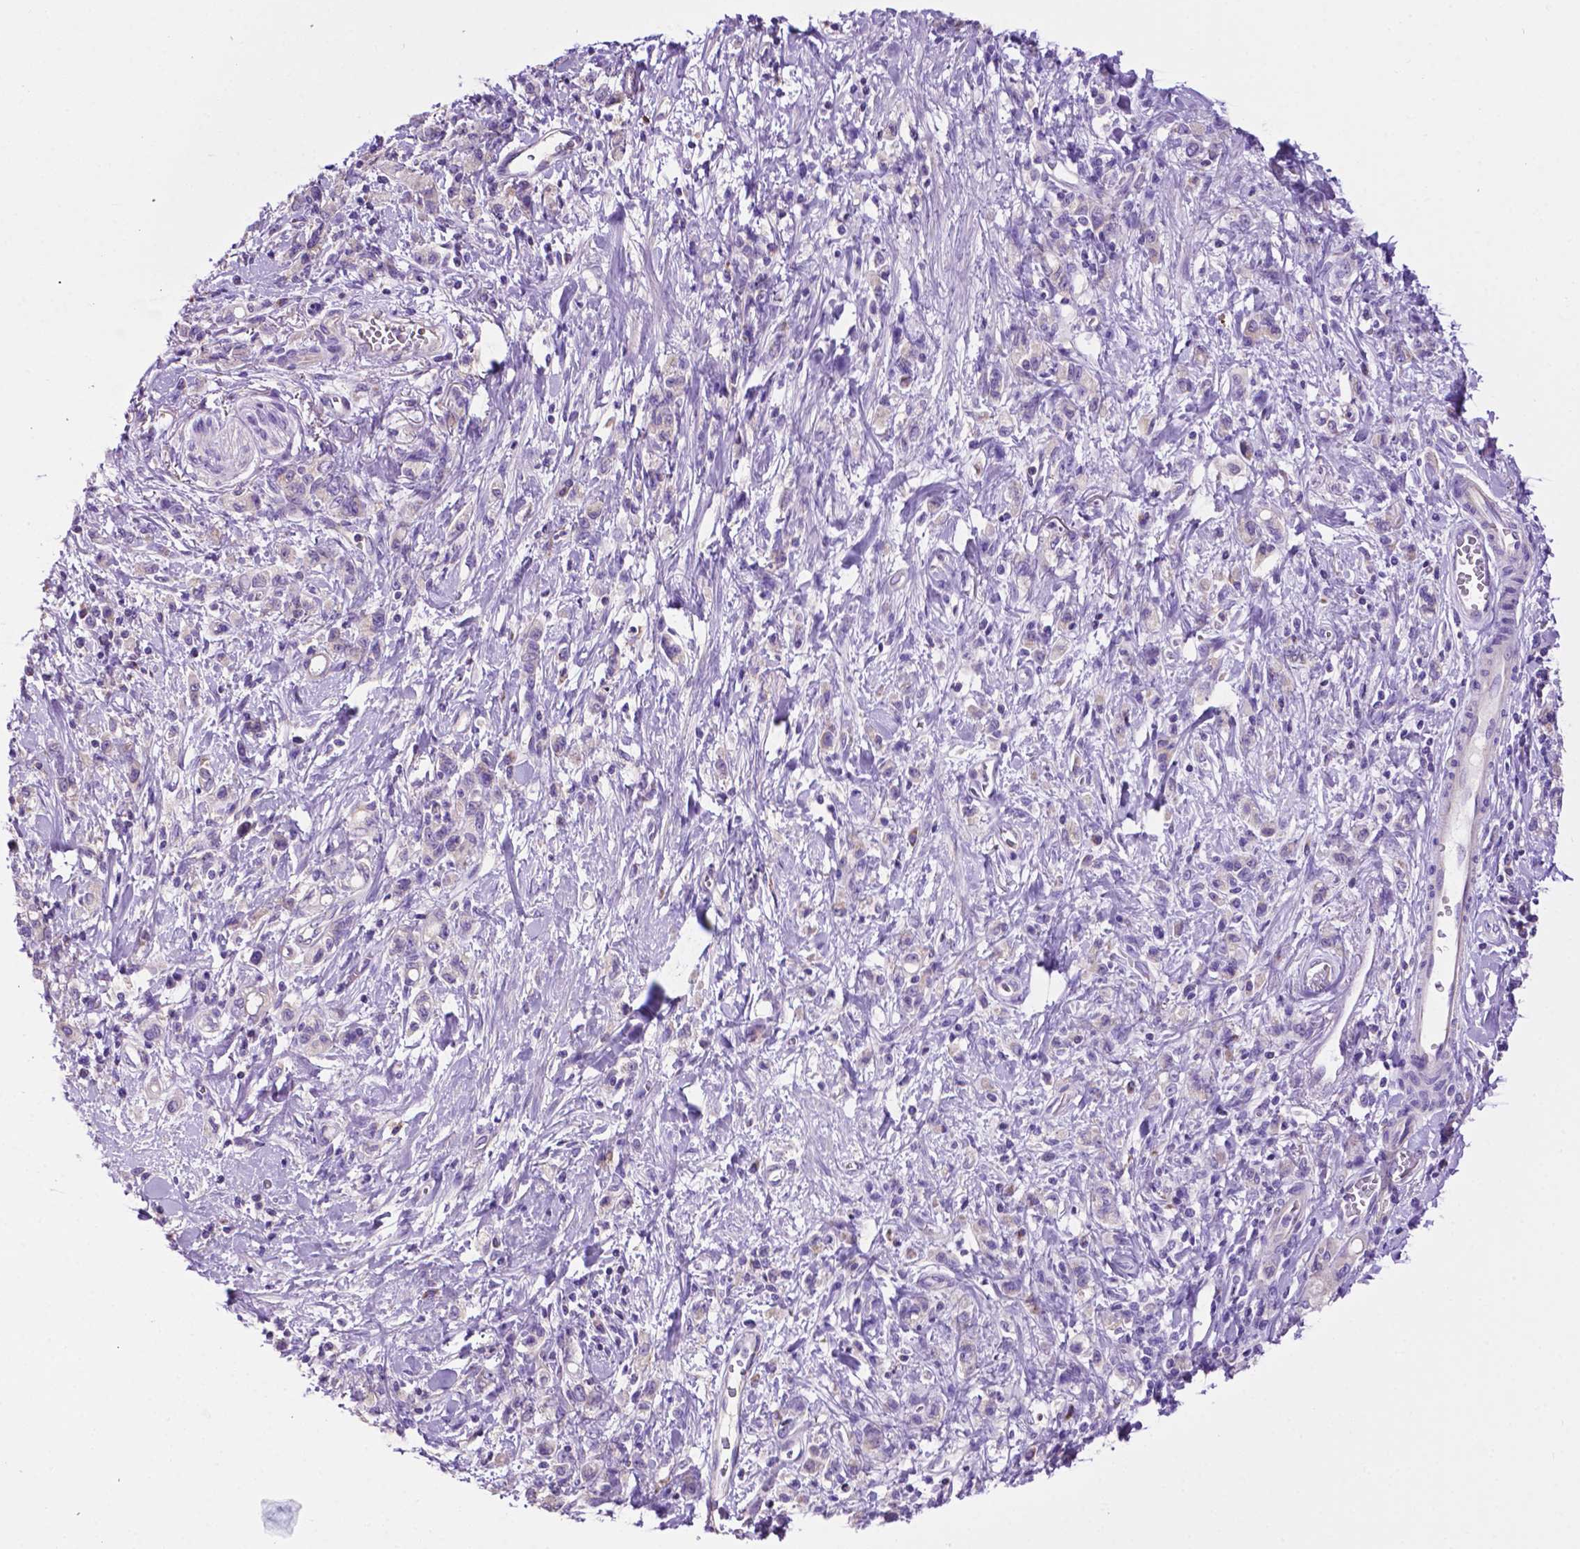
{"staining": {"intensity": "negative", "quantity": "none", "location": "none"}, "tissue": "stomach cancer", "cell_type": "Tumor cells", "image_type": "cancer", "snomed": [{"axis": "morphology", "description": "Adenocarcinoma, NOS"}, {"axis": "topography", "description": "Stomach"}], "caption": "IHC histopathology image of neoplastic tissue: stomach cancer stained with DAB reveals no significant protein positivity in tumor cells.", "gene": "PHYHIP", "patient": {"sex": "male", "age": 77}}